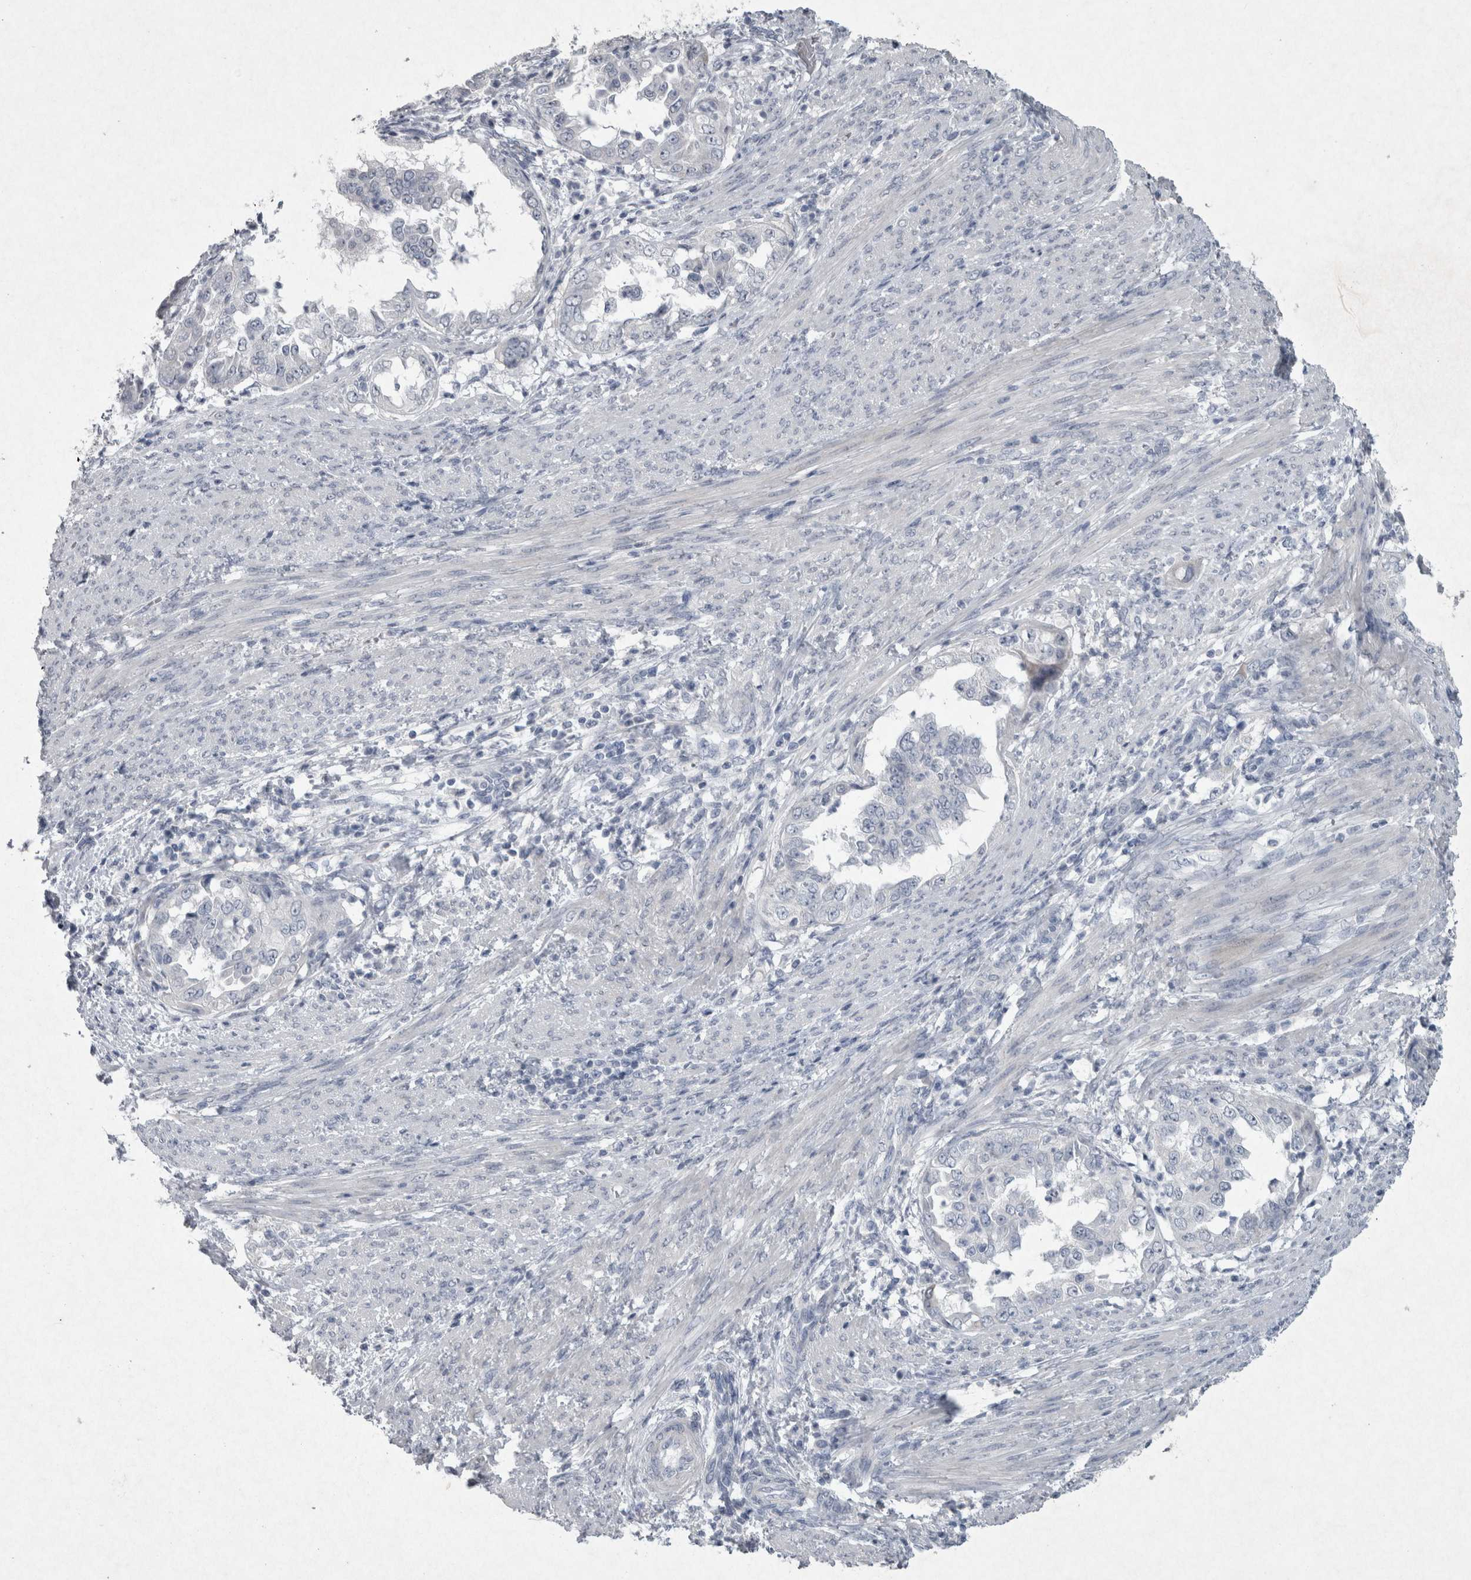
{"staining": {"intensity": "negative", "quantity": "none", "location": "none"}, "tissue": "endometrial cancer", "cell_type": "Tumor cells", "image_type": "cancer", "snomed": [{"axis": "morphology", "description": "Adenocarcinoma, NOS"}, {"axis": "topography", "description": "Endometrium"}], "caption": "IHC micrograph of endometrial adenocarcinoma stained for a protein (brown), which demonstrates no staining in tumor cells.", "gene": "PDX1", "patient": {"sex": "female", "age": 85}}